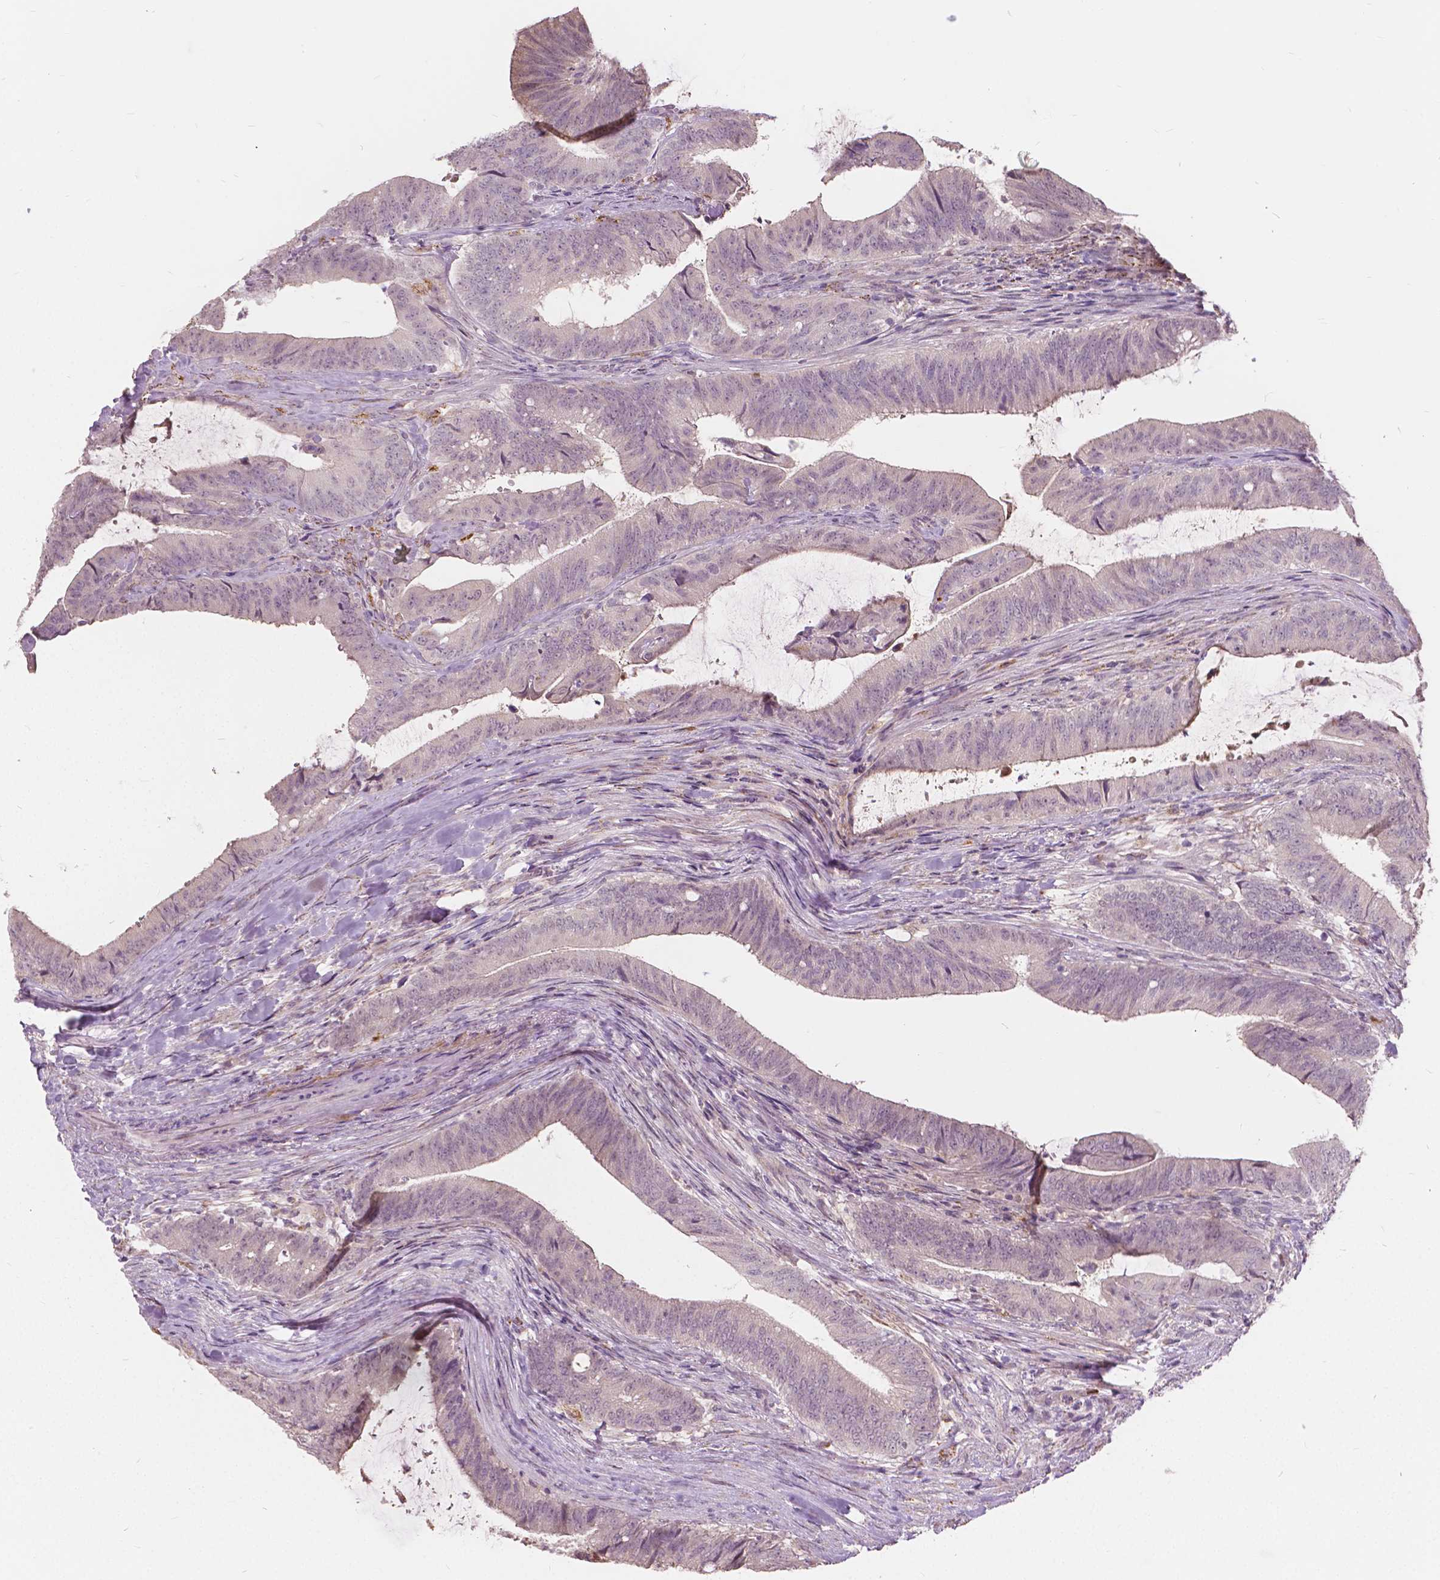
{"staining": {"intensity": "negative", "quantity": "none", "location": "none"}, "tissue": "colorectal cancer", "cell_type": "Tumor cells", "image_type": "cancer", "snomed": [{"axis": "morphology", "description": "Adenocarcinoma, NOS"}, {"axis": "topography", "description": "Colon"}], "caption": "Histopathology image shows no protein expression in tumor cells of colorectal adenocarcinoma tissue. (Brightfield microscopy of DAB (3,3'-diaminobenzidine) IHC at high magnification).", "gene": "DLX6", "patient": {"sex": "female", "age": 43}}